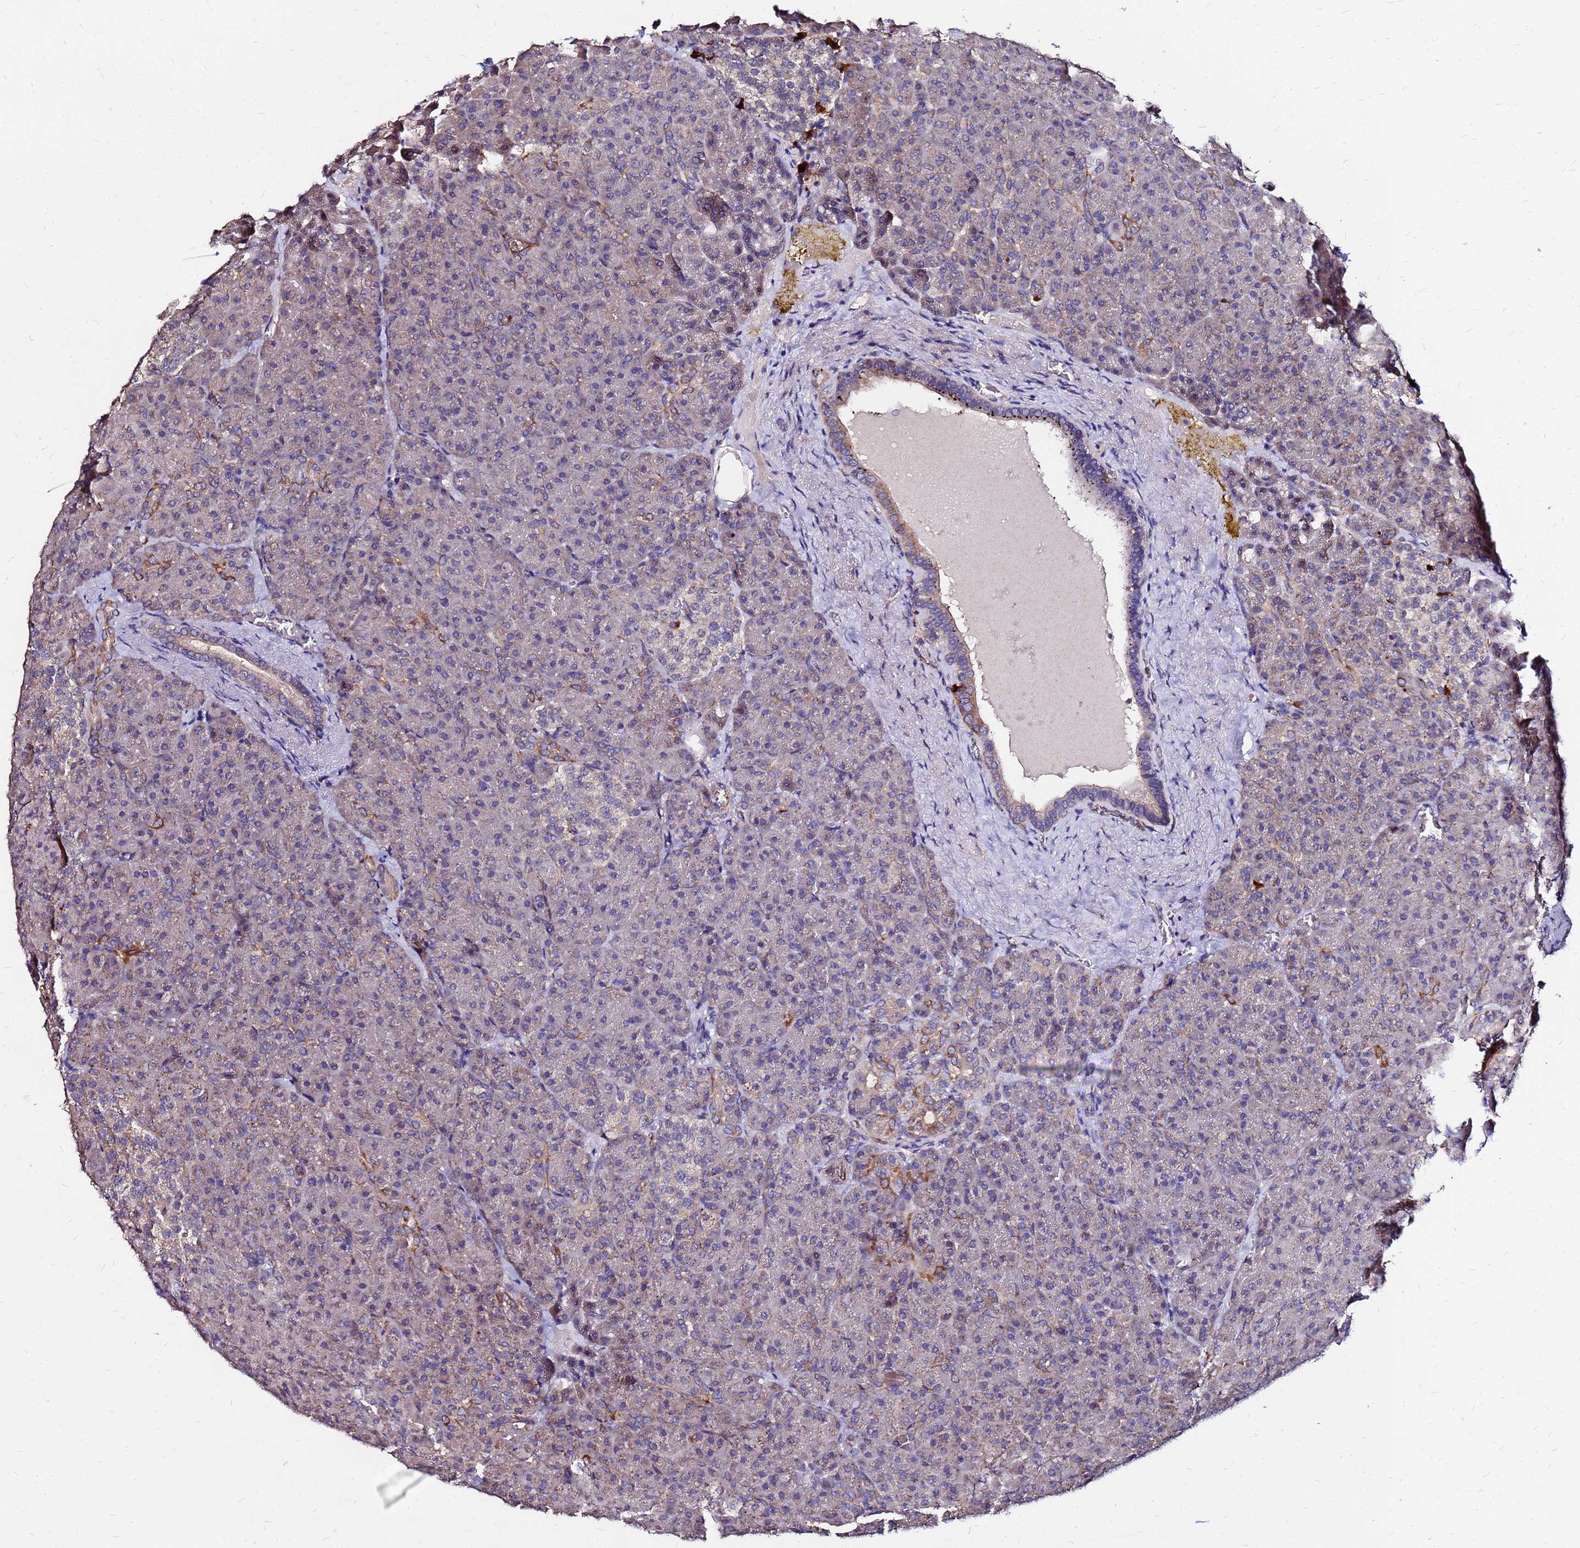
{"staining": {"intensity": "moderate", "quantity": "<25%", "location": "cytoplasmic/membranous"}, "tissue": "pancreas", "cell_type": "Exocrine glandular cells", "image_type": "normal", "snomed": [{"axis": "morphology", "description": "Normal tissue, NOS"}, {"axis": "topography", "description": "Pancreas"}], "caption": "This photomicrograph reveals immunohistochemistry (IHC) staining of normal human pancreas, with low moderate cytoplasmic/membranous expression in approximately <25% of exocrine glandular cells.", "gene": "ARHGEF35", "patient": {"sex": "female", "age": 74}}